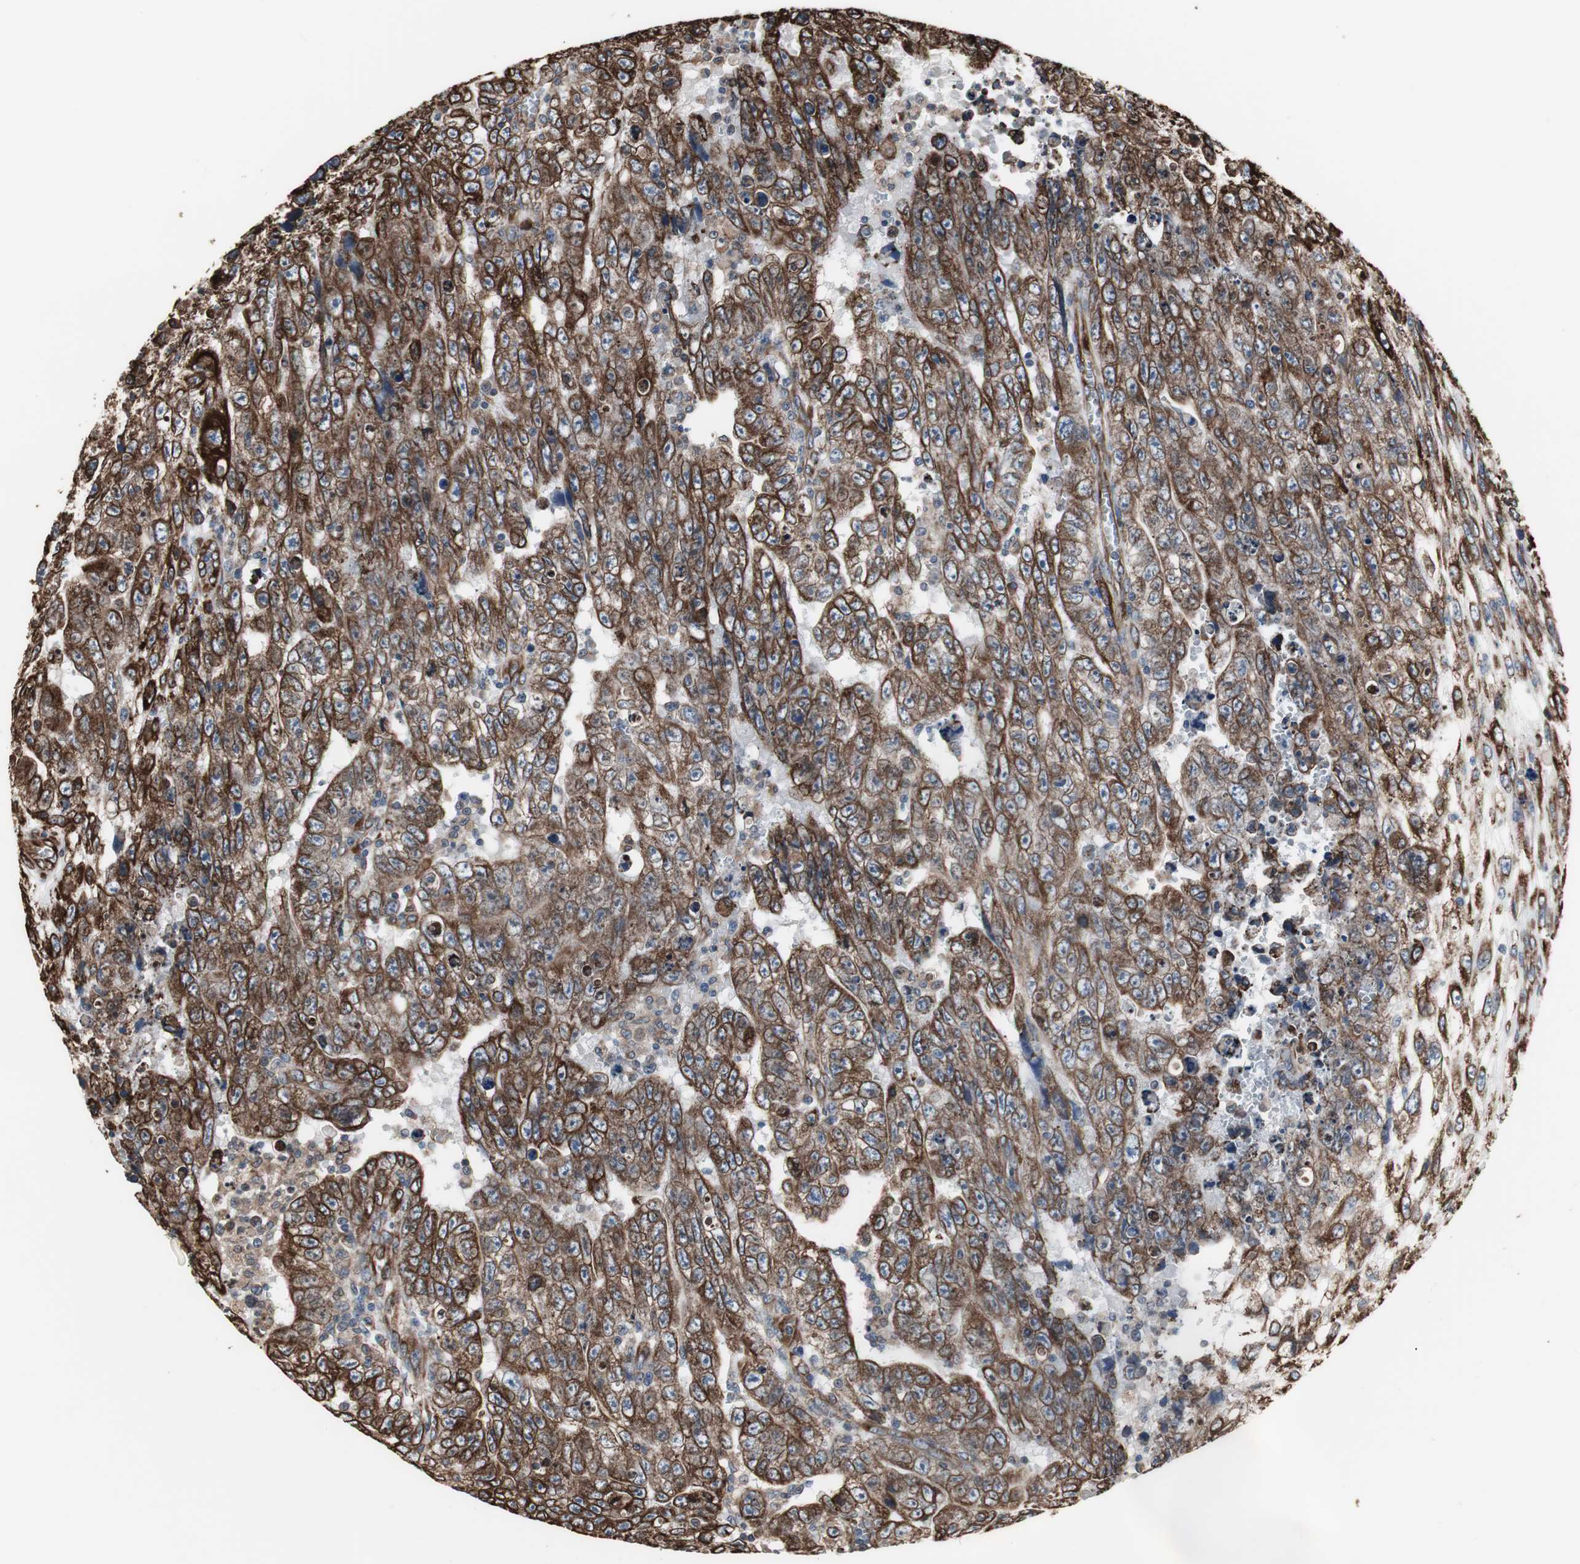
{"staining": {"intensity": "strong", "quantity": ">75%", "location": "cytoplasmic/membranous"}, "tissue": "testis cancer", "cell_type": "Tumor cells", "image_type": "cancer", "snomed": [{"axis": "morphology", "description": "Carcinoma, Embryonal, NOS"}, {"axis": "topography", "description": "Testis"}], "caption": "Testis cancer stained with IHC demonstrates strong cytoplasmic/membranous positivity in about >75% of tumor cells.", "gene": "CALU", "patient": {"sex": "male", "age": 28}}